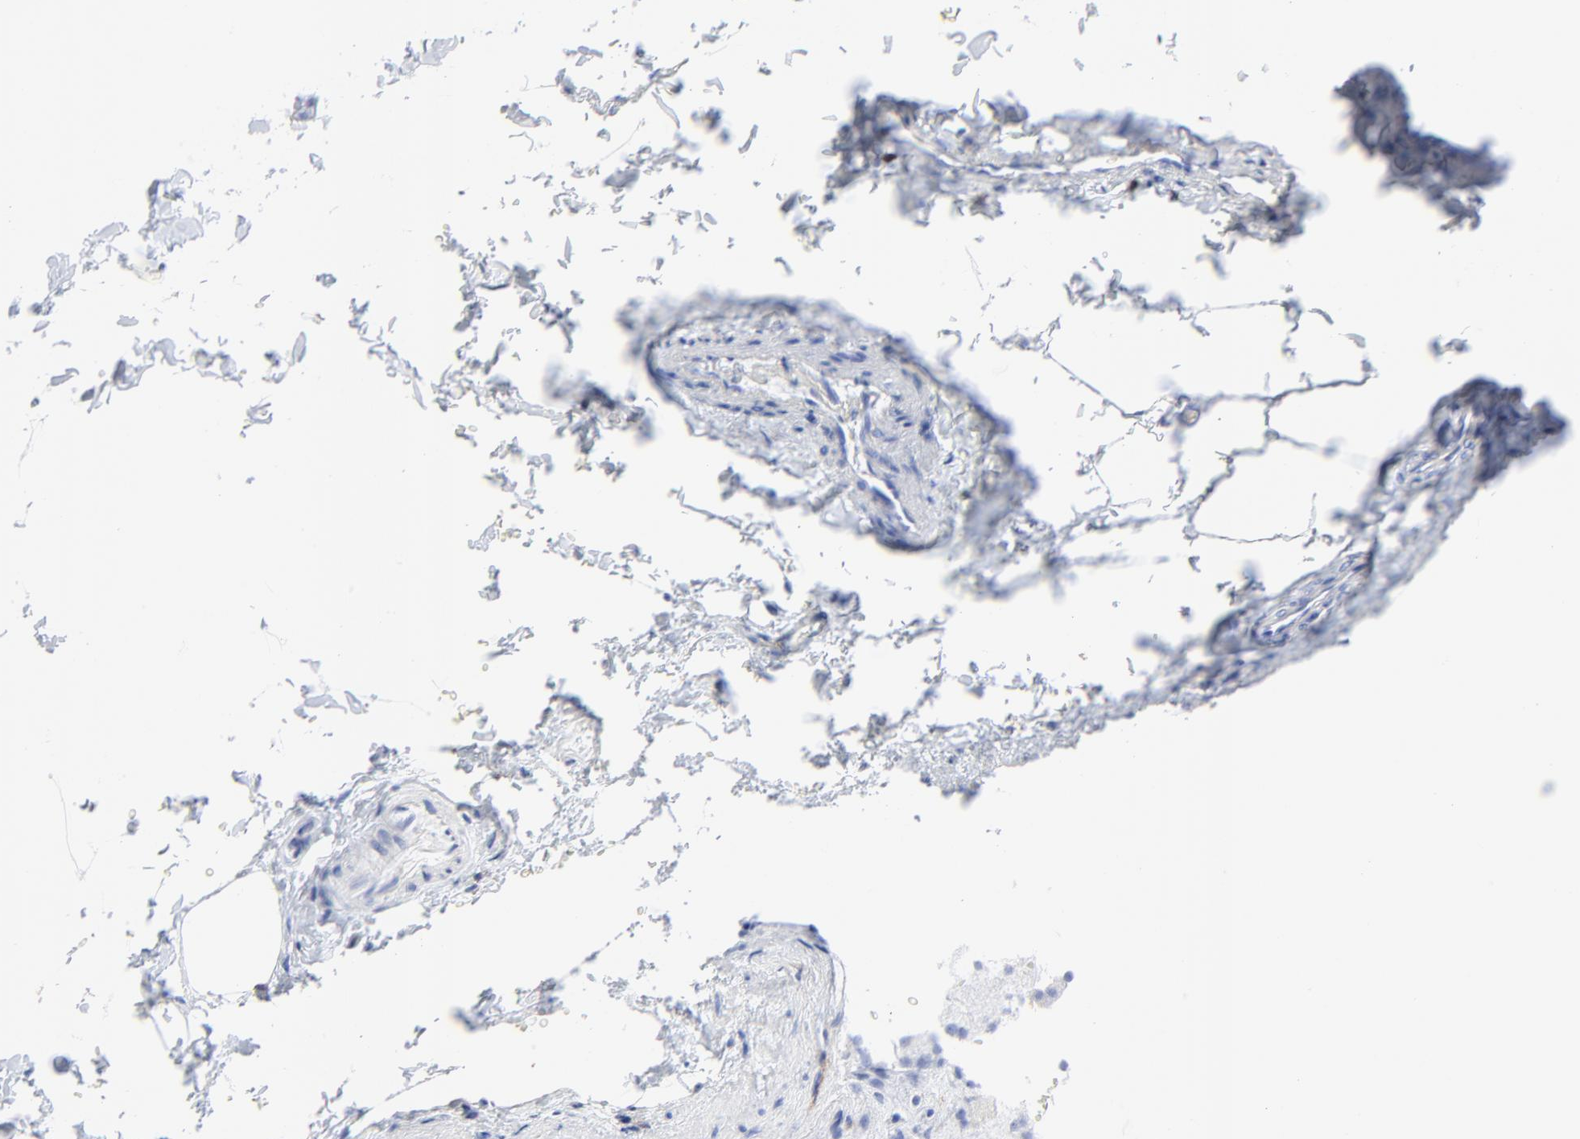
{"staining": {"intensity": "negative", "quantity": "none", "location": "none"}, "tissue": "stomach", "cell_type": "Glandular cells", "image_type": "normal", "snomed": [{"axis": "morphology", "description": "Normal tissue, NOS"}, {"axis": "topography", "description": "Stomach, upper"}], "caption": "An immunohistochemistry photomicrograph of unremarkable stomach is shown. There is no staining in glandular cells of stomach.", "gene": "LCK", "patient": {"sex": "female", "age": 56}}